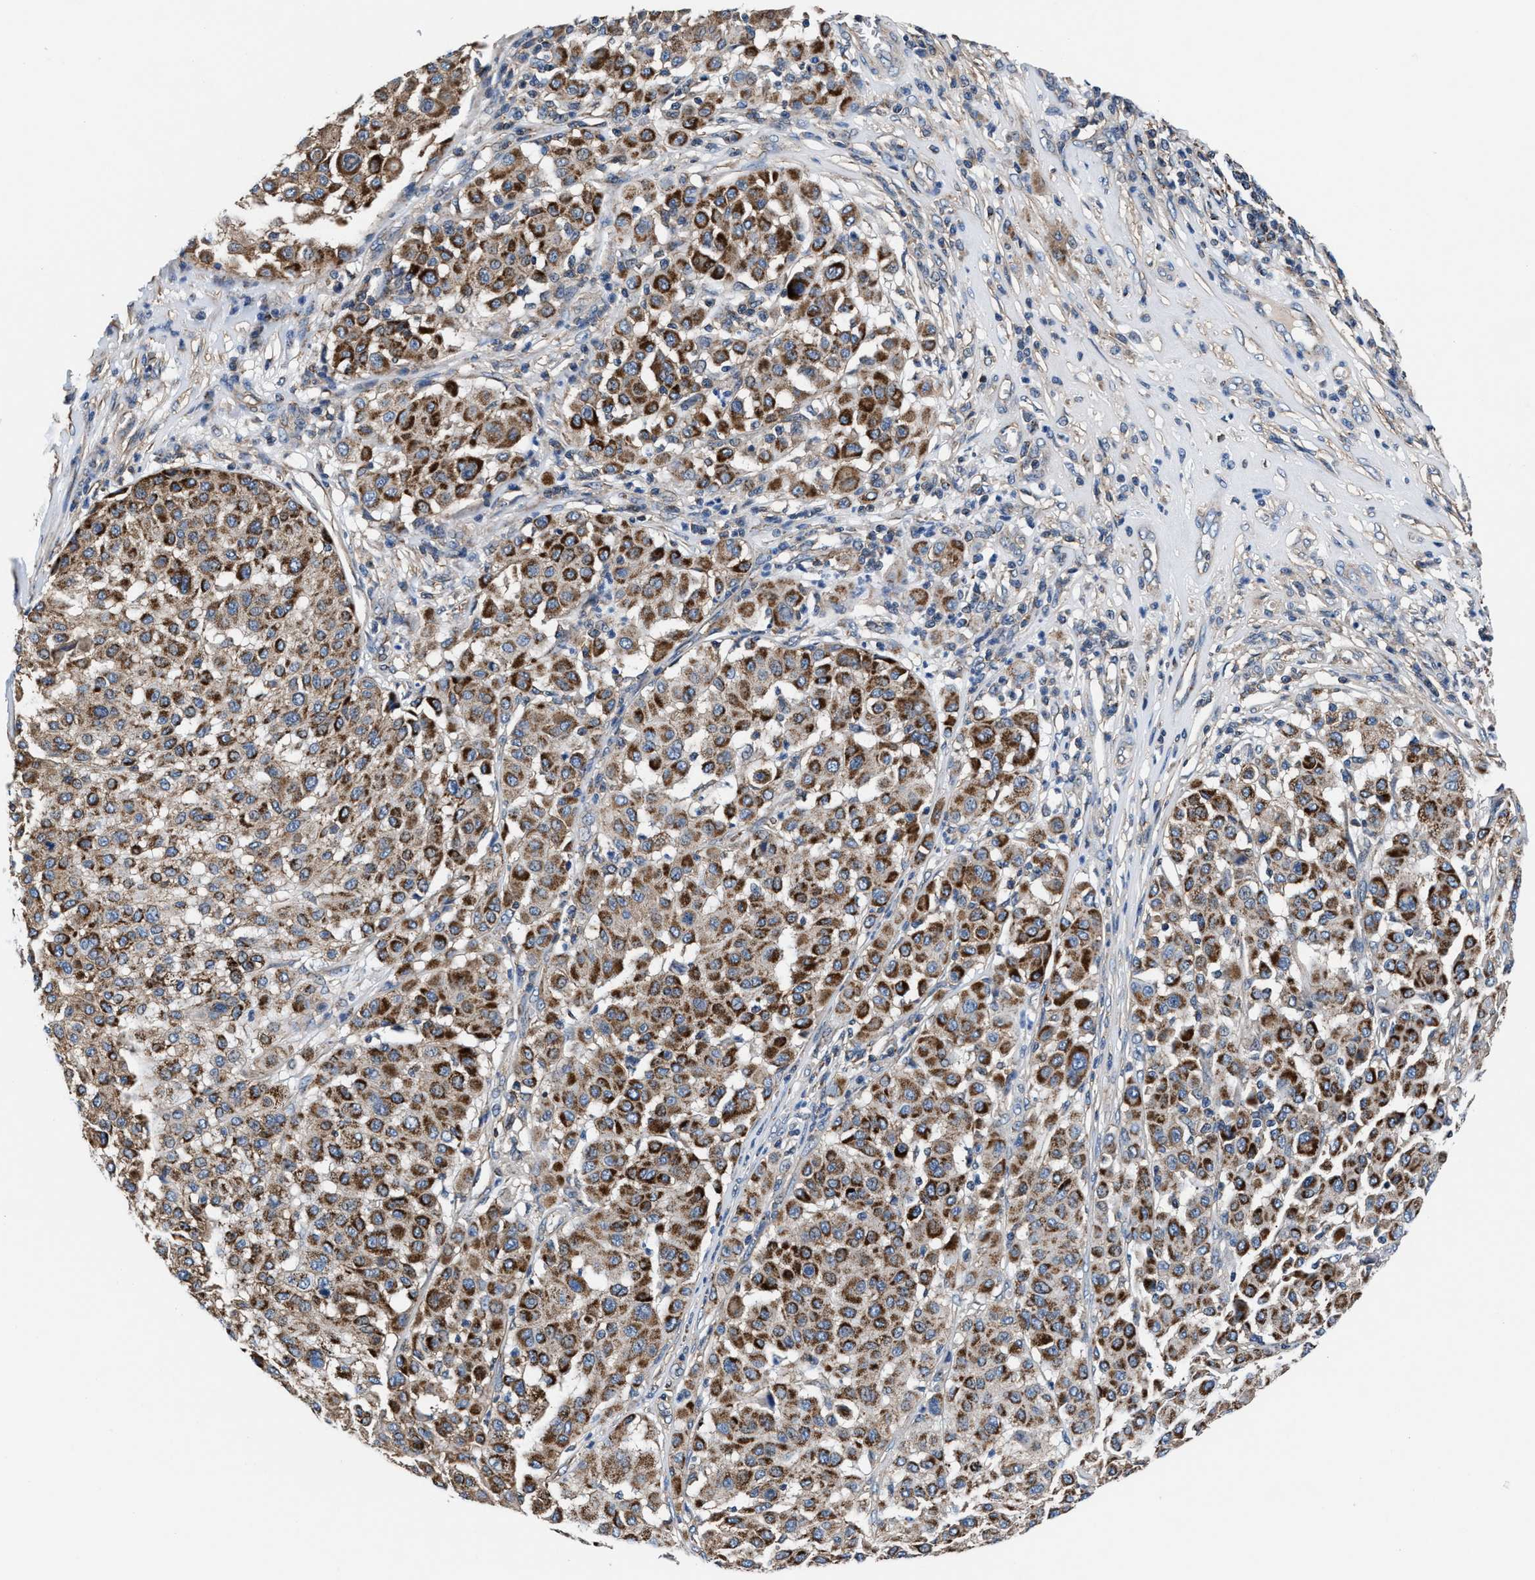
{"staining": {"intensity": "strong", "quantity": "25%-75%", "location": "cytoplasmic/membranous"}, "tissue": "melanoma", "cell_type": "Tumor cells", "image_type": "cancer", "snomed": [{"axis": "morphology", "description": "Malignant melanoma, Metastatic site"}, {"axis": "topography", "description": "Soft tissue"}], "caption": "Malignant melanoma (metastatic site) tissue exhibits strong cytoplasmic/membranous staining in about 25%-75% of tumor cells, visualized by immunohistochemistry.", "gene": "NKTR", "patient": {"sex": "male", "age": 41}}